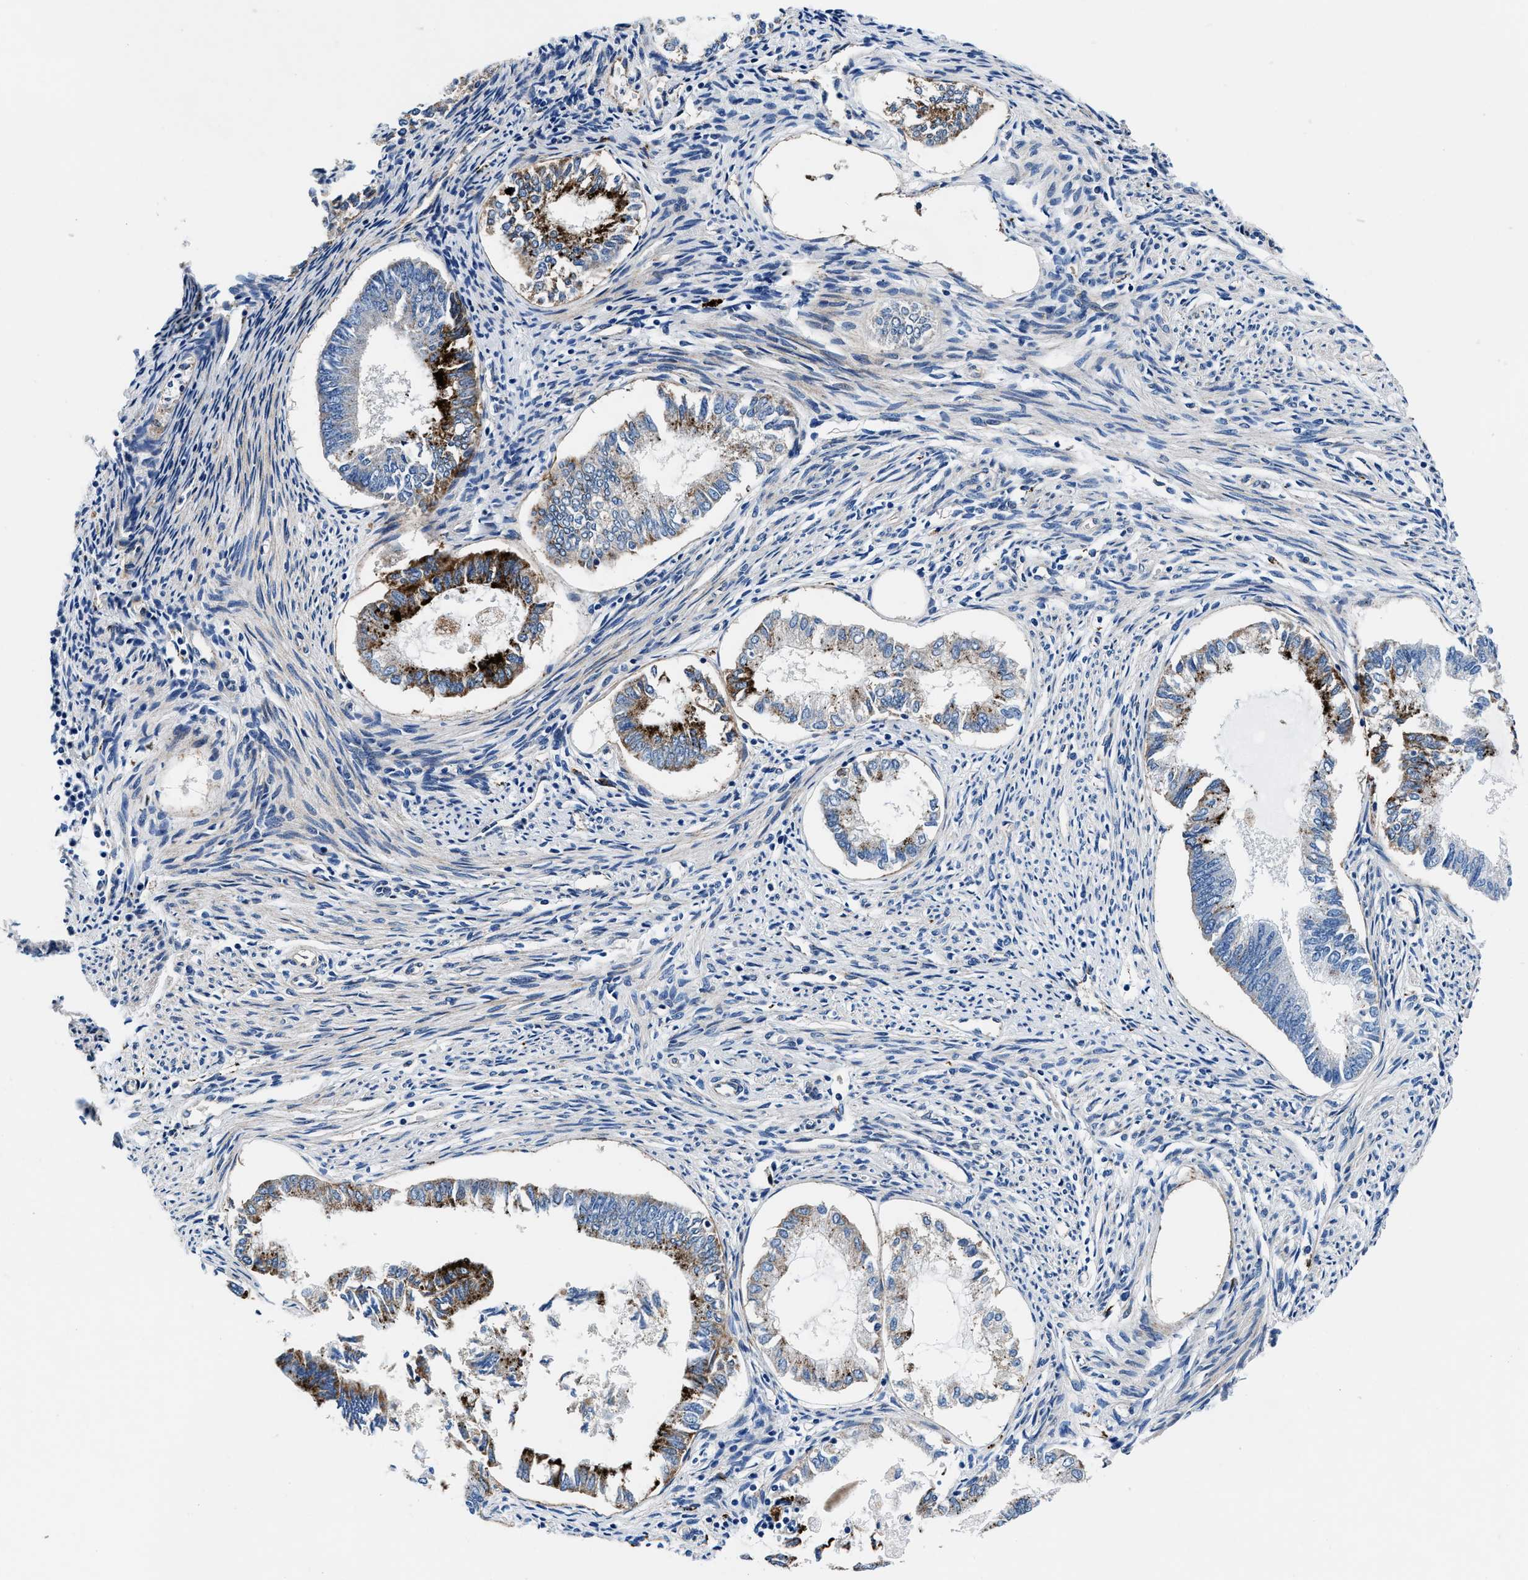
{"staining": {"intensity": "strong", "quantity": "<25%", "location": "cytoplasmic/membranous"}, "tissue": "endometrial cancer", "cell_type": "Tumor cells", "image_type": "cancer", "snomed": [{"axis": "morphology", "description": "Adenocarcinoma, NOS"}, {"axis": "topography", "description": "Endometrium"}], "caption": "High-magnification brightfield microscopy of endometrial adenocarcinoma stained with DAB (brown) and counterstained with hematoxylin (blue). tumor cells exhibit strong cytoplasmic/membranous expression is identified in approximately<25% of cells.", "gene": "DAG1", "patient": {"sex": "female", "age": 86}}